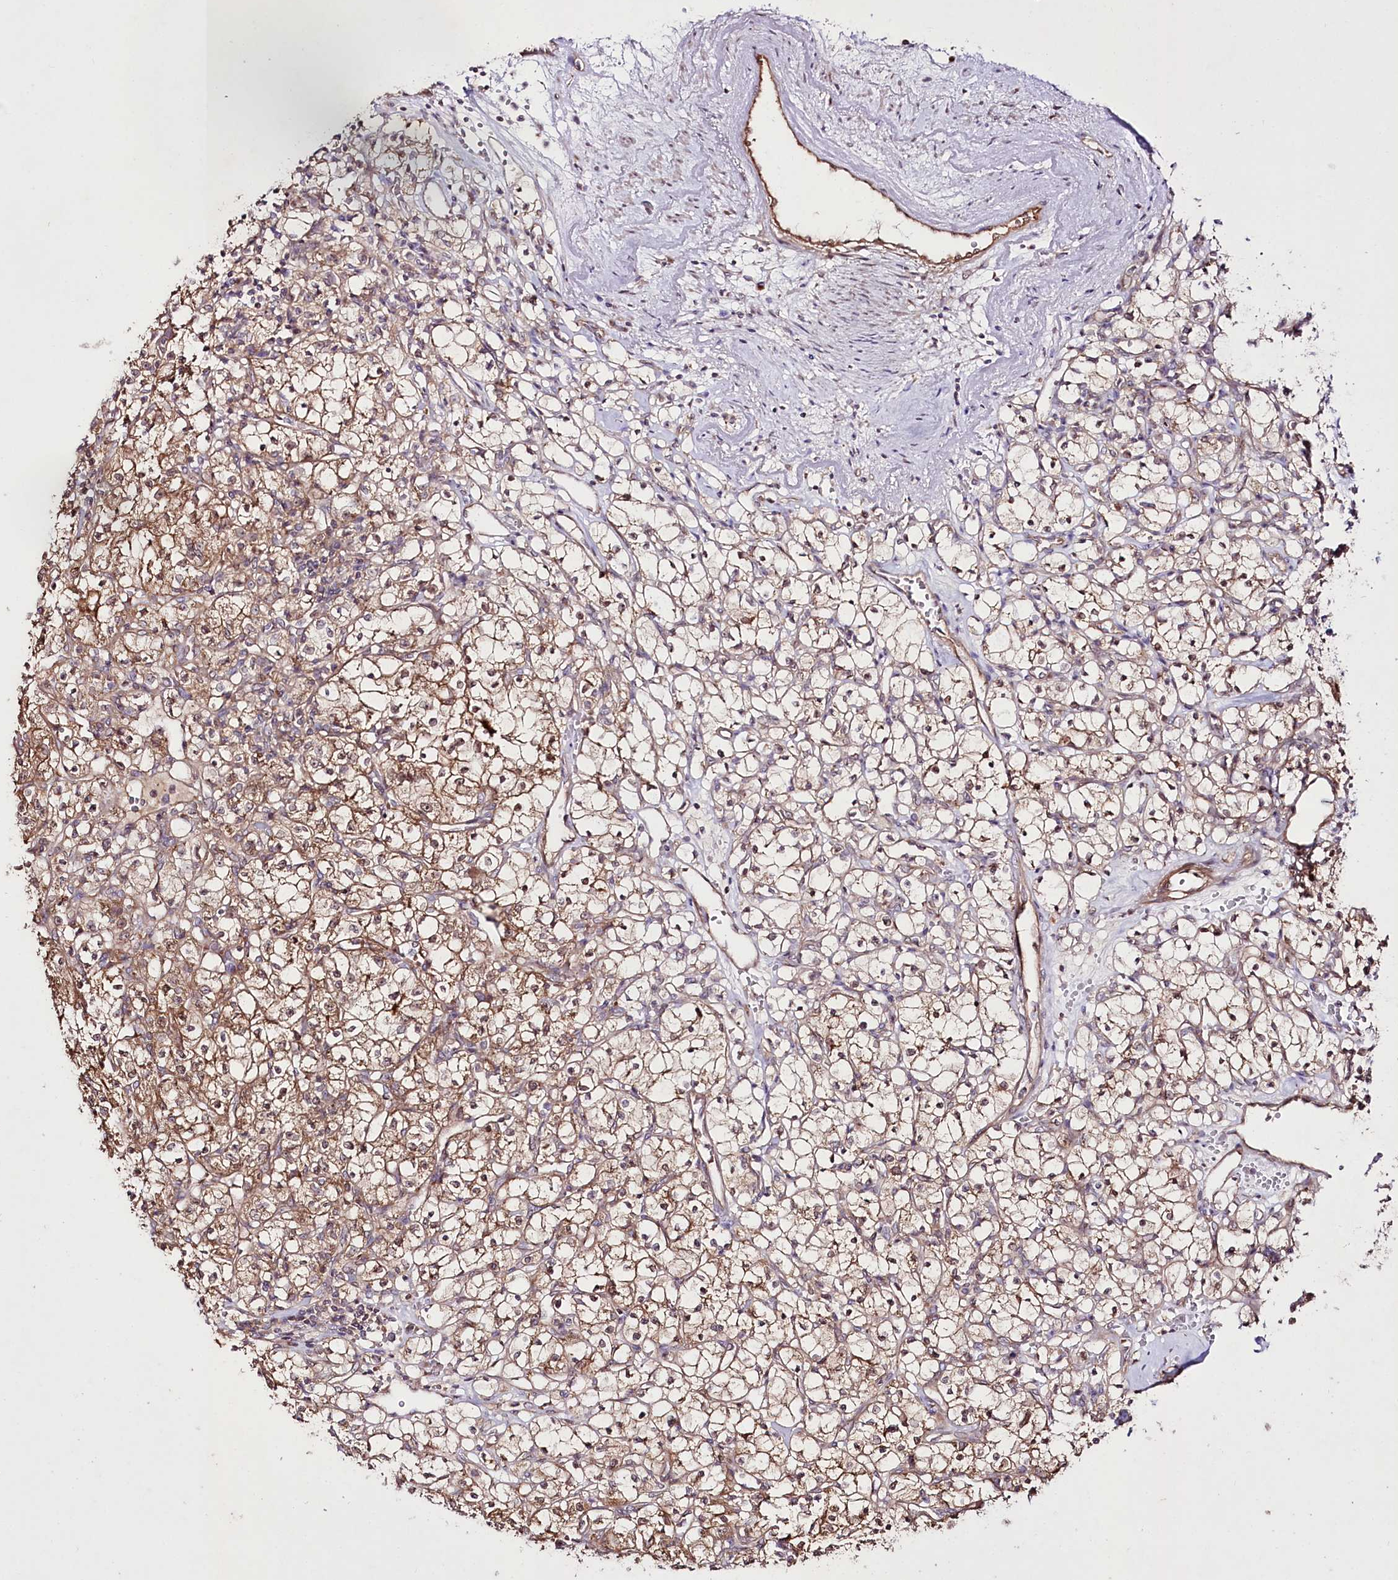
{"staining": {"intensity": "moderate", "quantity": ">75%", "location": "cytoplasmic/membranous"}, "tissue": "renal cancer", "cell_type": "Tumor cells", "image_type": "cancer", "snomed": [{"axis": "morphology", "description": "Adenocarcinoma, NOS"}, {"axis": "topography", "description": "Kidney"}], "caption": "A photomicrograph of renal cancer (adenocarcinoma) stained for a protein shows moderate cytoplasmic/membranous brown staining in tumor cells.", "gene": "REXO2", "patient": {"sex": "female", "age": 59}}